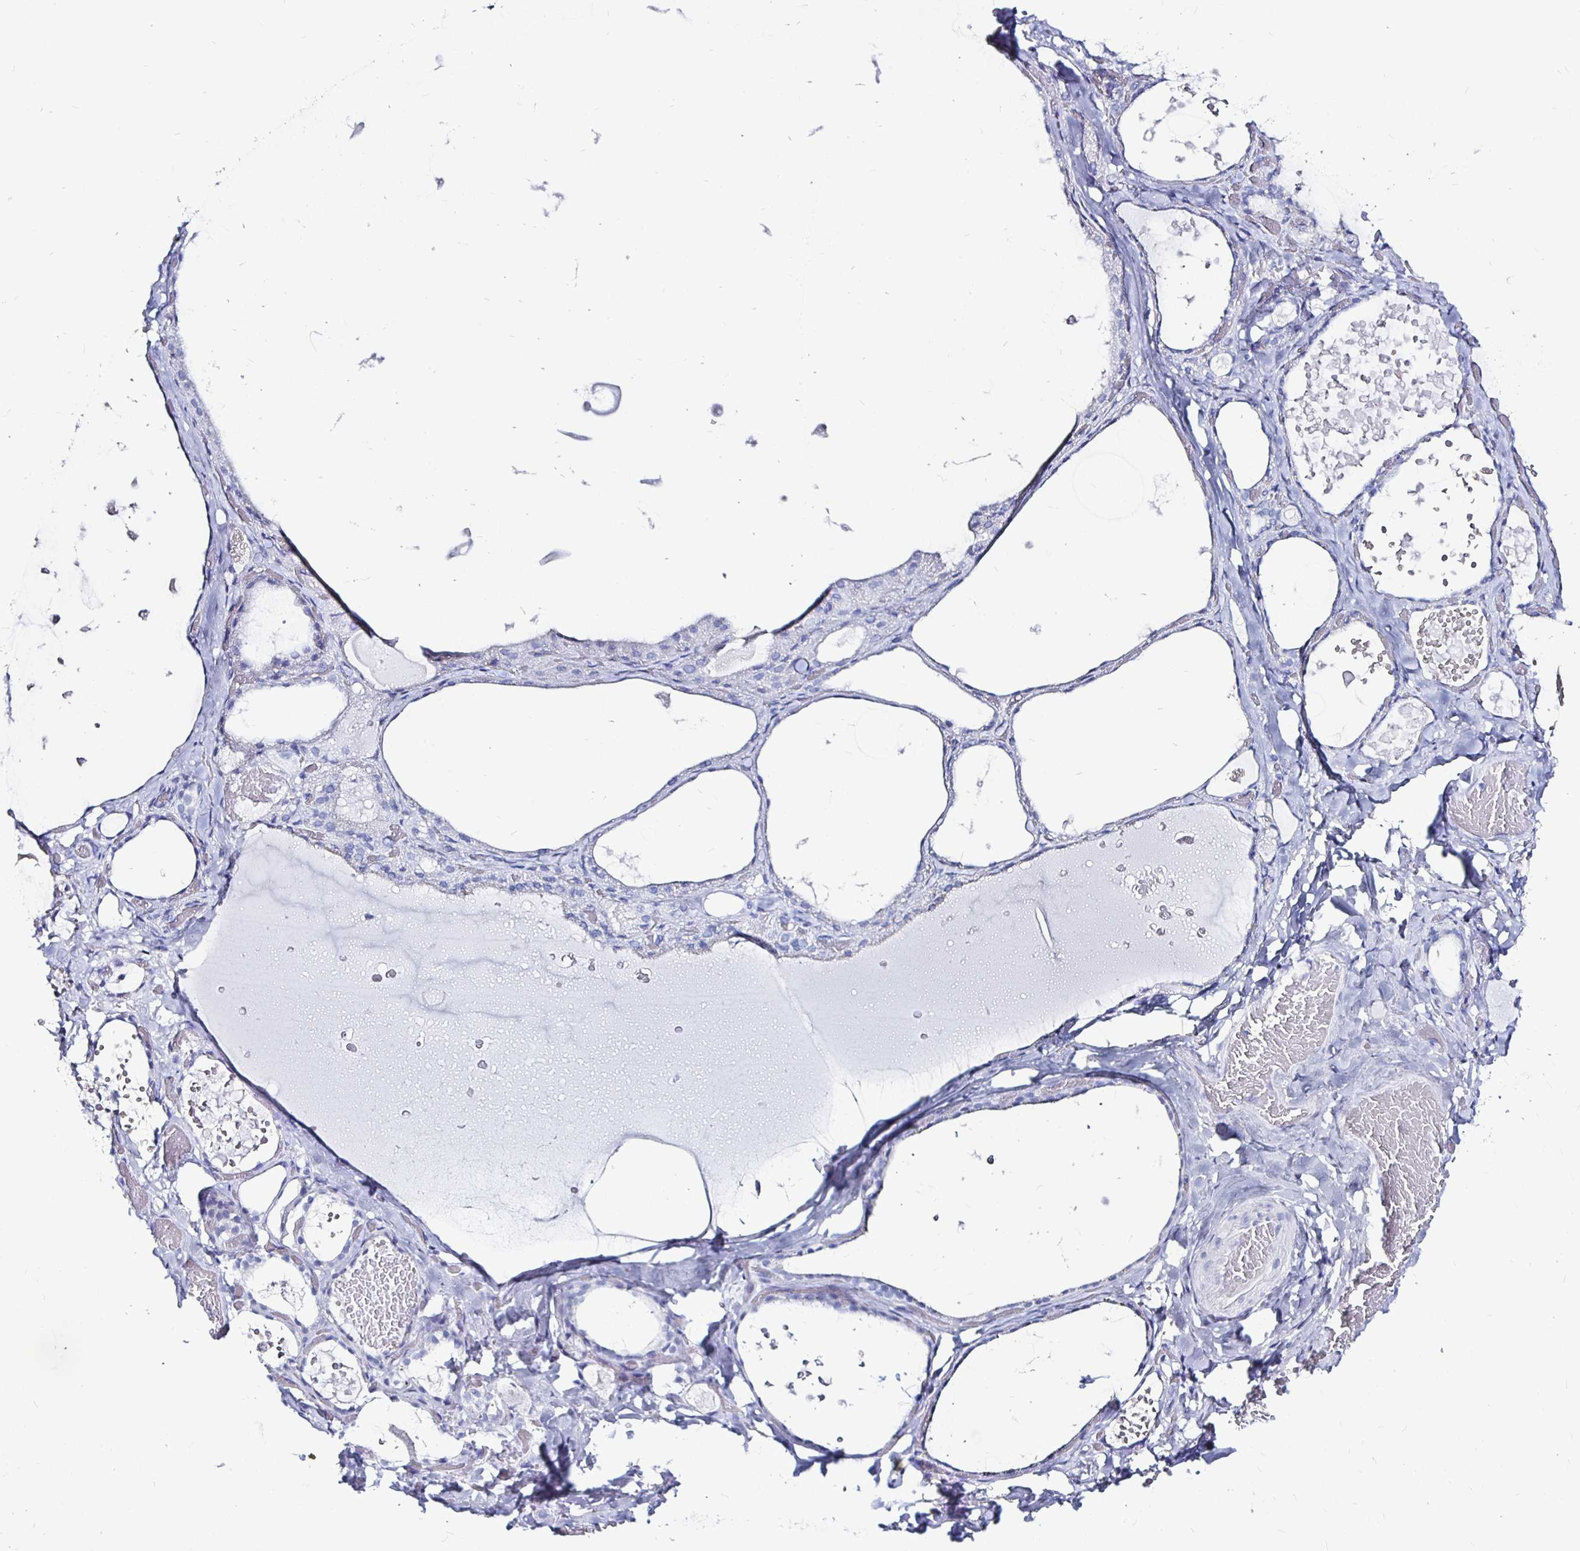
{"staining": {"intensity": "negative", "quantity": "none", "location": "none"}, "tissue": "thyroid gland", "cell_type": "Glandular cells", "image_type": "normal", "snomed": [{"axis": "morphology", "description": "Normal tissue, NOS"}, {"axis": "topography", "description": "Thyroid gland"}], "caption": "This image is of normal thyroid gland stained with immunohistochemistry to label a protein in brown with the nuclei are counter-stained blue. There is no staining in glandular cells.", "gene": "LUZP4", "patient": {"sex": "female", "age": 56}}